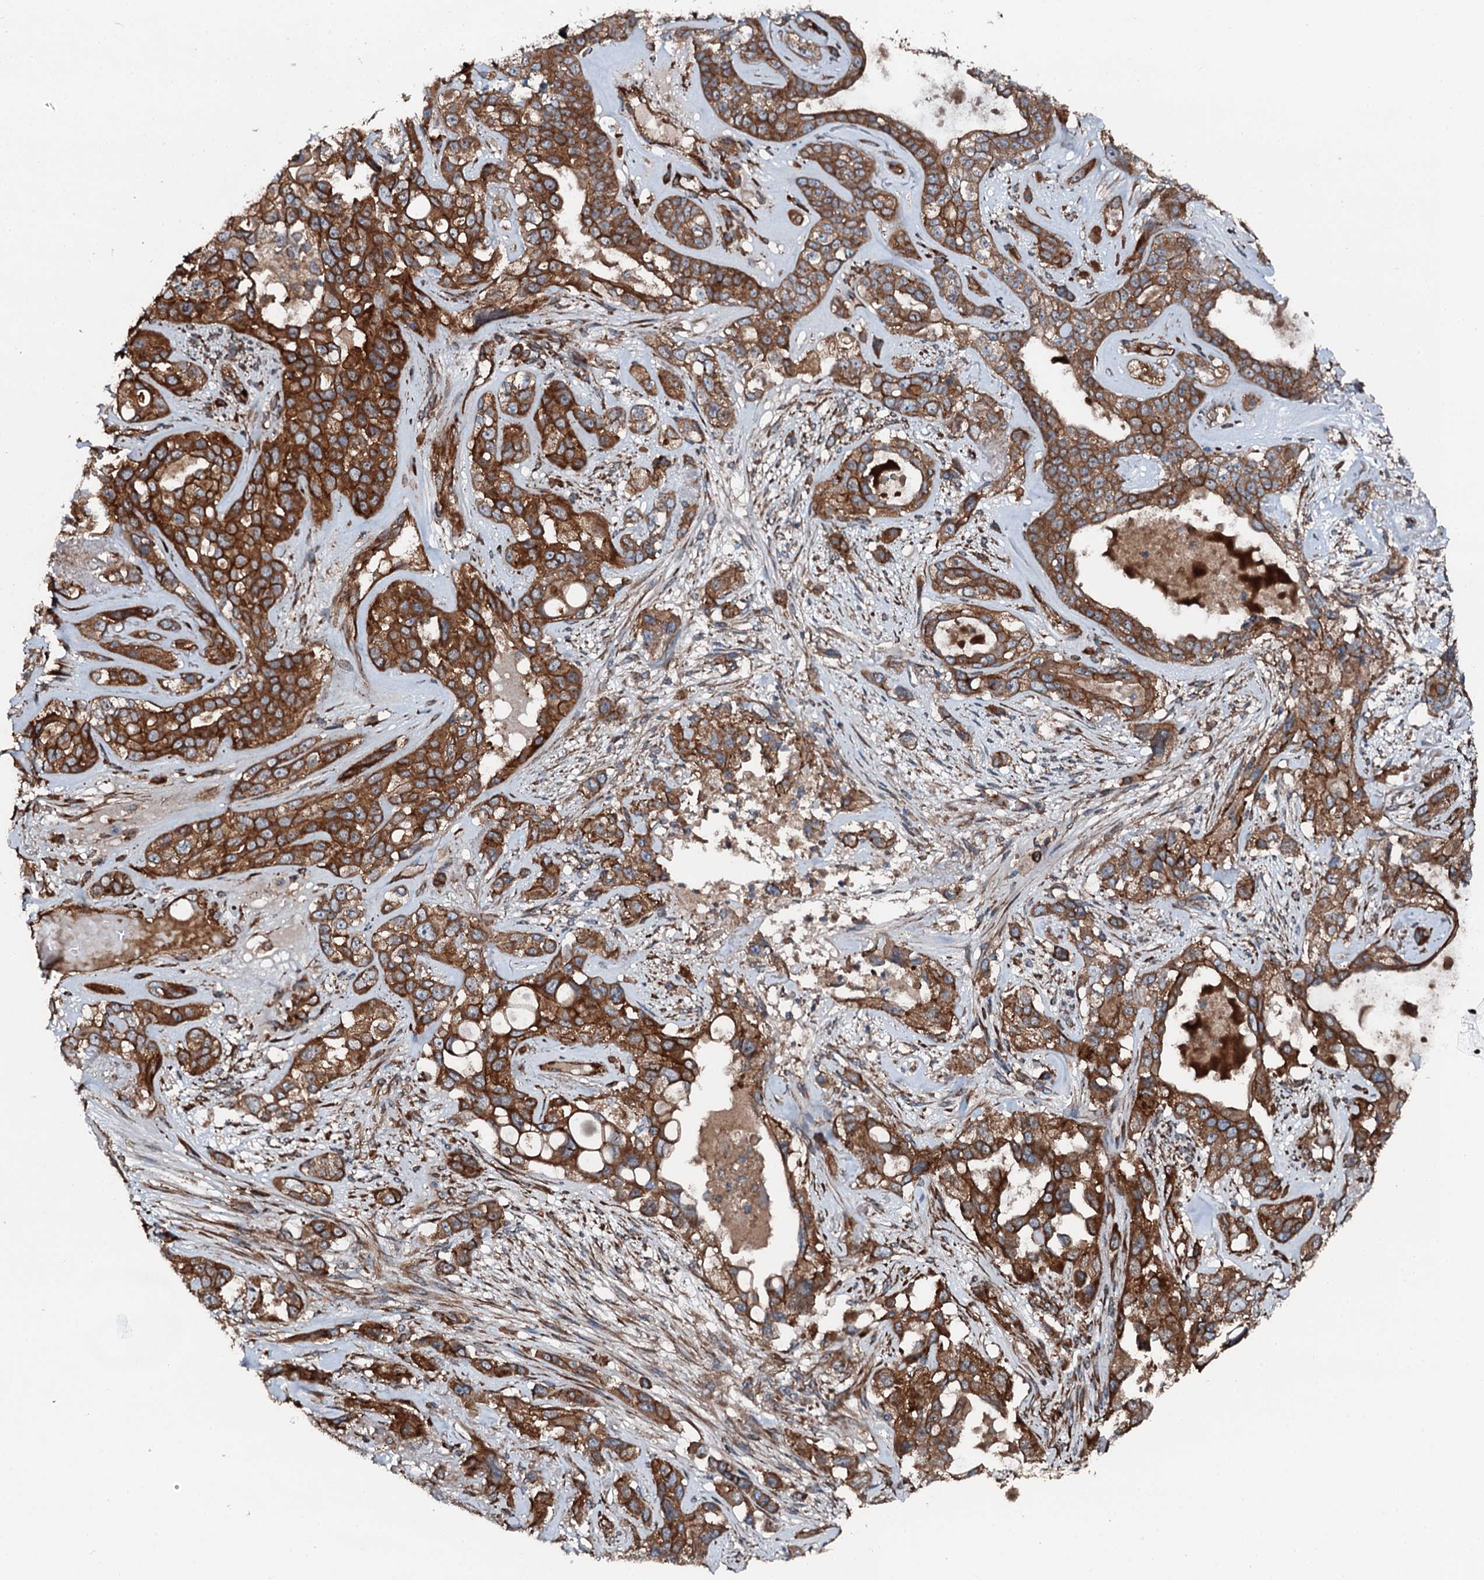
{"staining": {"intensity": "strong", "quantity": ">75%", "location": "cytoplasmic/membranous"}, "tissue": "lung cancer", "cell_type": "Tumor cells", "image_type": "cancer", "snomed": [{"axis": "morphology", "description": "Squamous cell carcinoma, NOS"}, {"axis": "topography", "description": "Lung"}], "caption": "Immunohistochemical staining of lung cancer (squamous cell carcinoma) exhibits strong cytoplasmic/membranous protein expression in approximately >75% of tumor cells.", "gene": "FLYWCH1", "patient": {"sex": "female", "age": 70}}